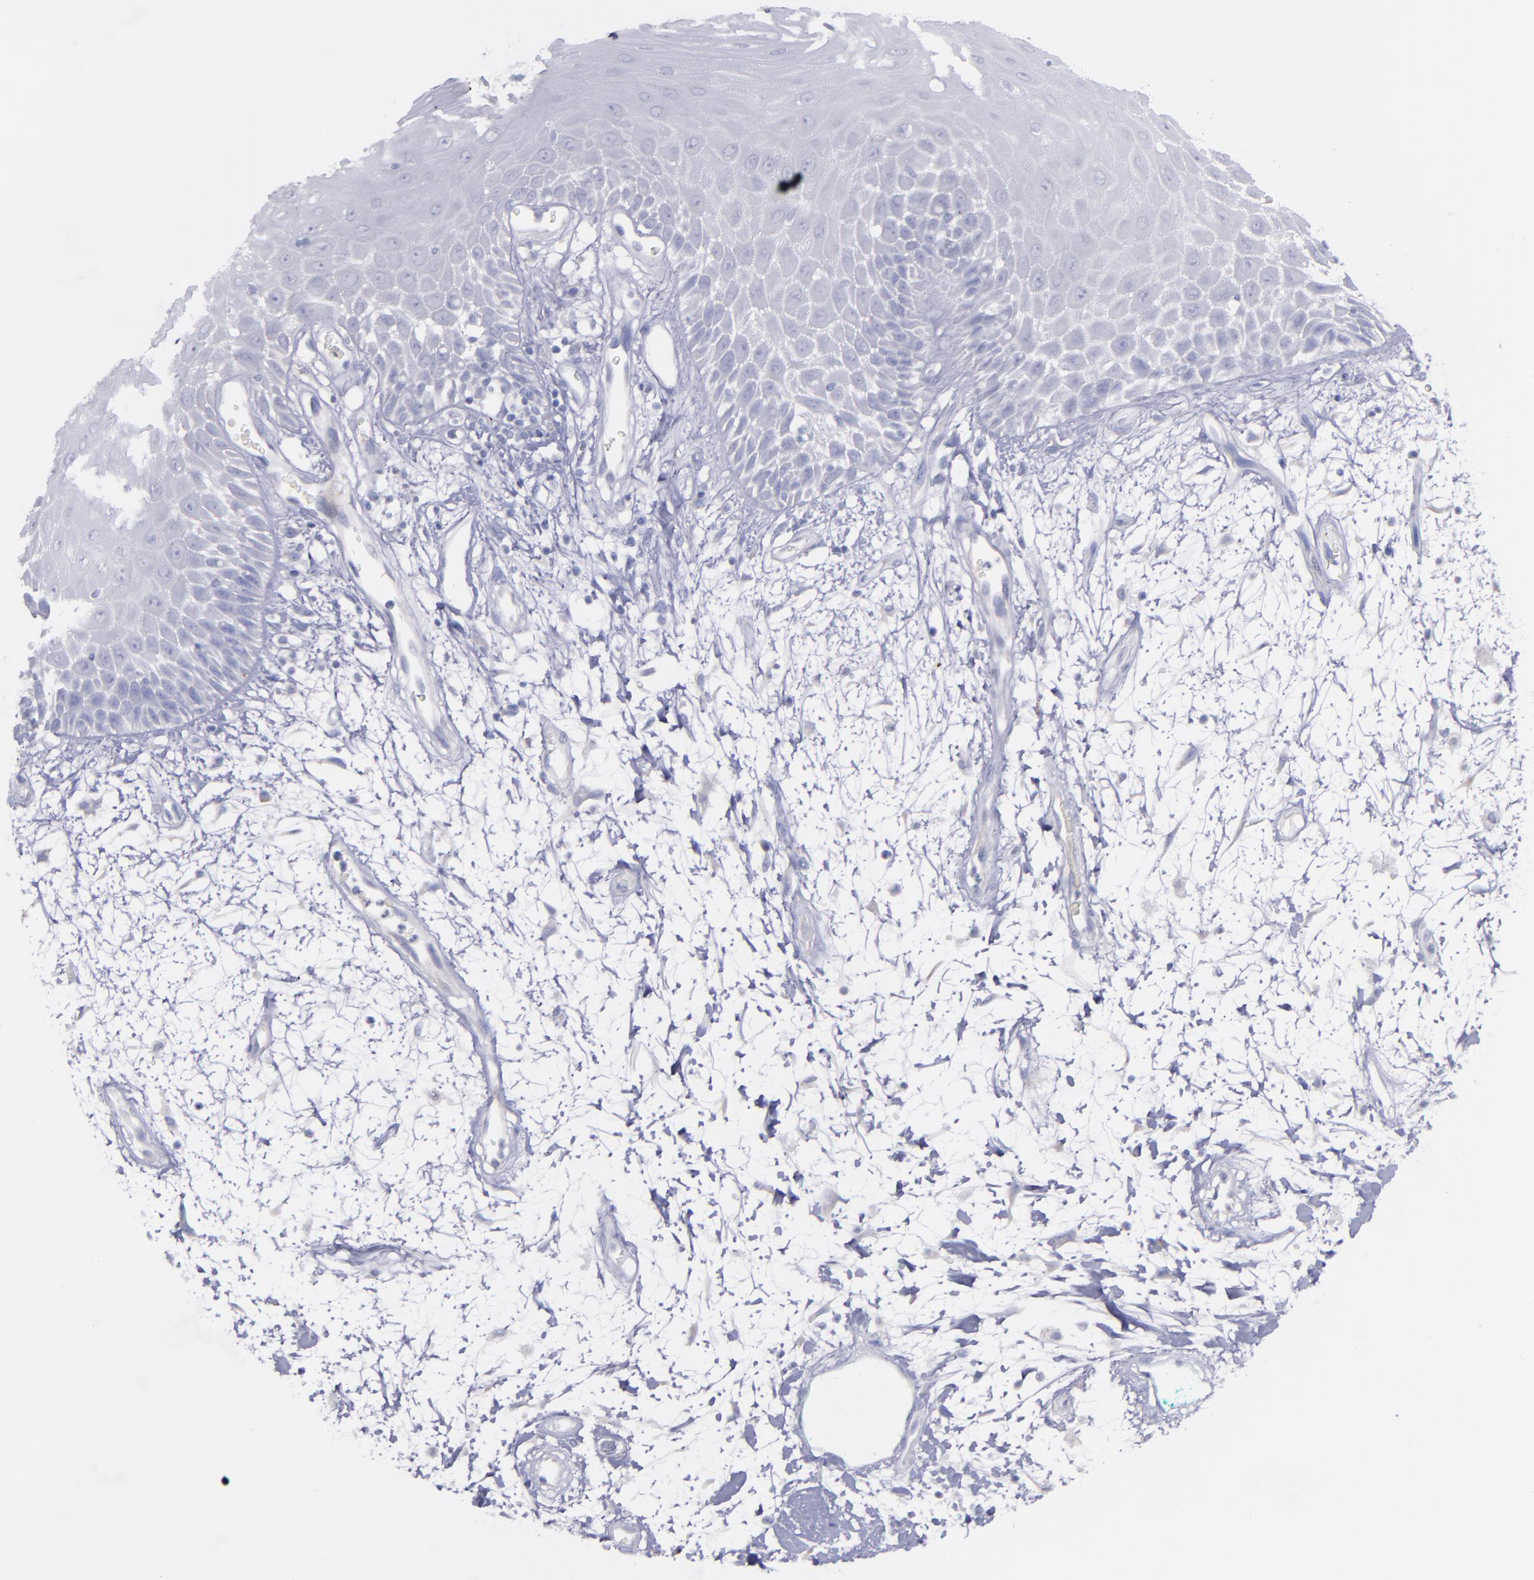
{"staining": {"intensity": "negative", "quantity": "none", "location": "none"}, "tissue": "oral mucosa", "cell_type": "Squamous epithelial cells", "image_type": "normal", "snomed": [{"axis": "morphology", "description": "Normal tissue, NOS"}, {"axis": "morphology", "description": "Squamous cell carcinoma, NOS"}, {"axis": "topography", "description": "Skeletal muscle"}, {"axis": "topography", "description": "Oral tissue"}, {"axis": "topography", "description": "Head-Neck"}], "caption": "Normal oral mucosa was stained to show a protein in brown. There is no significant positivity in squamous epithelial cells. (Brightfield microscopy of DAB (3,3'-diaminobenzidine) immunohistochemistry at high magnification).", "gene": "SNAP25", "patient": {"sex": "female", "age": 84}}